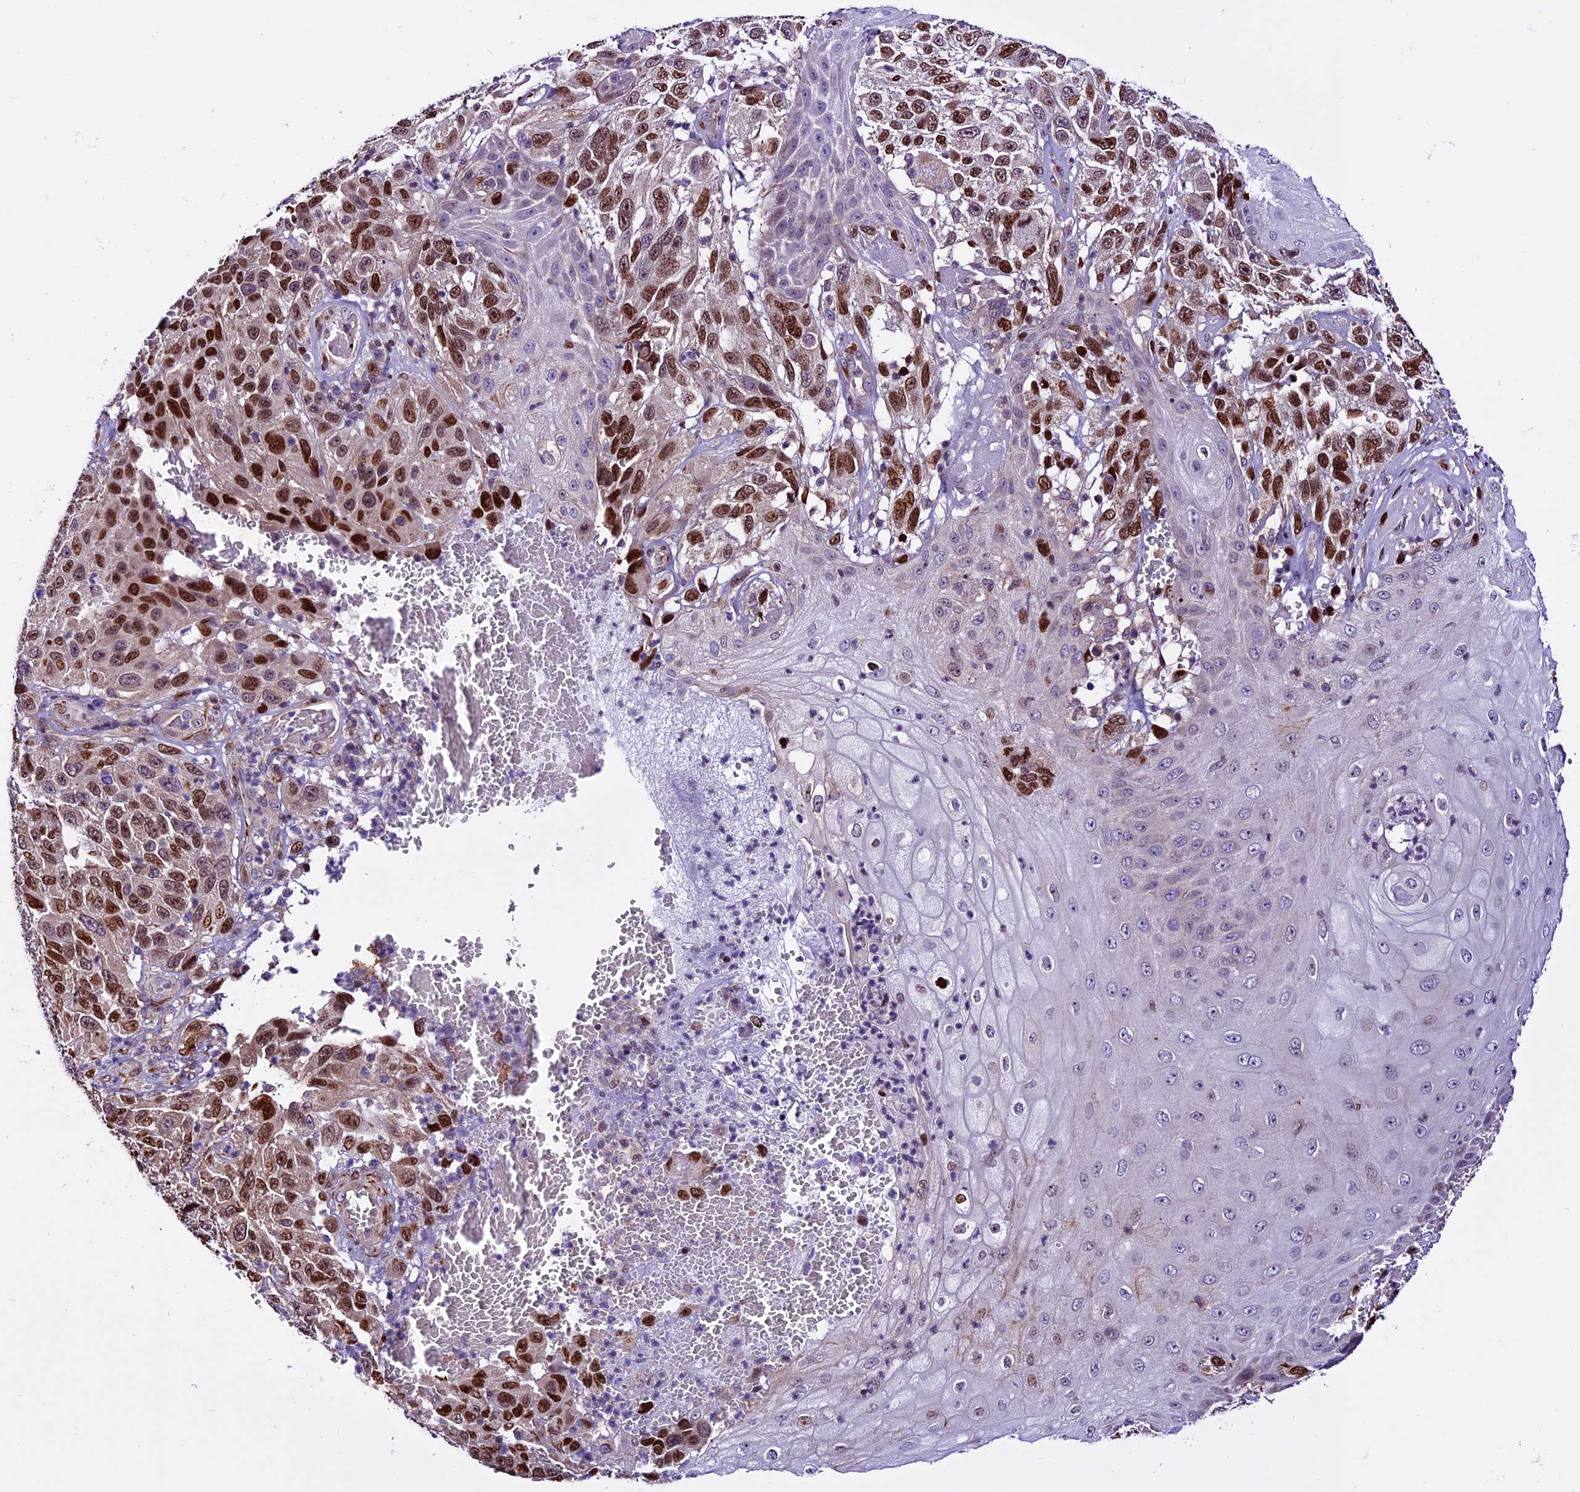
{"staining": {"intensity": "moderate", "quantity": ">75%", "location": "nuclear"}, "tissue": "melanoma", "cell_type": "Tumor cells", "image_type": "cancer", "snomed": [{"axis": "morphology", "description": "Normal tissue, NOS"}, {"axis": "morphology", "description": "Malignant melanoma, NOS"}, {"axis": "topography", "description": "Skin"}], "caption": "Protein analysis of malignant melanoma tissue shows moderate nuclear positivity in about >75% of tumor cells.", "gene": "RINL", "patient": {"sex": "female", "age": 96}}